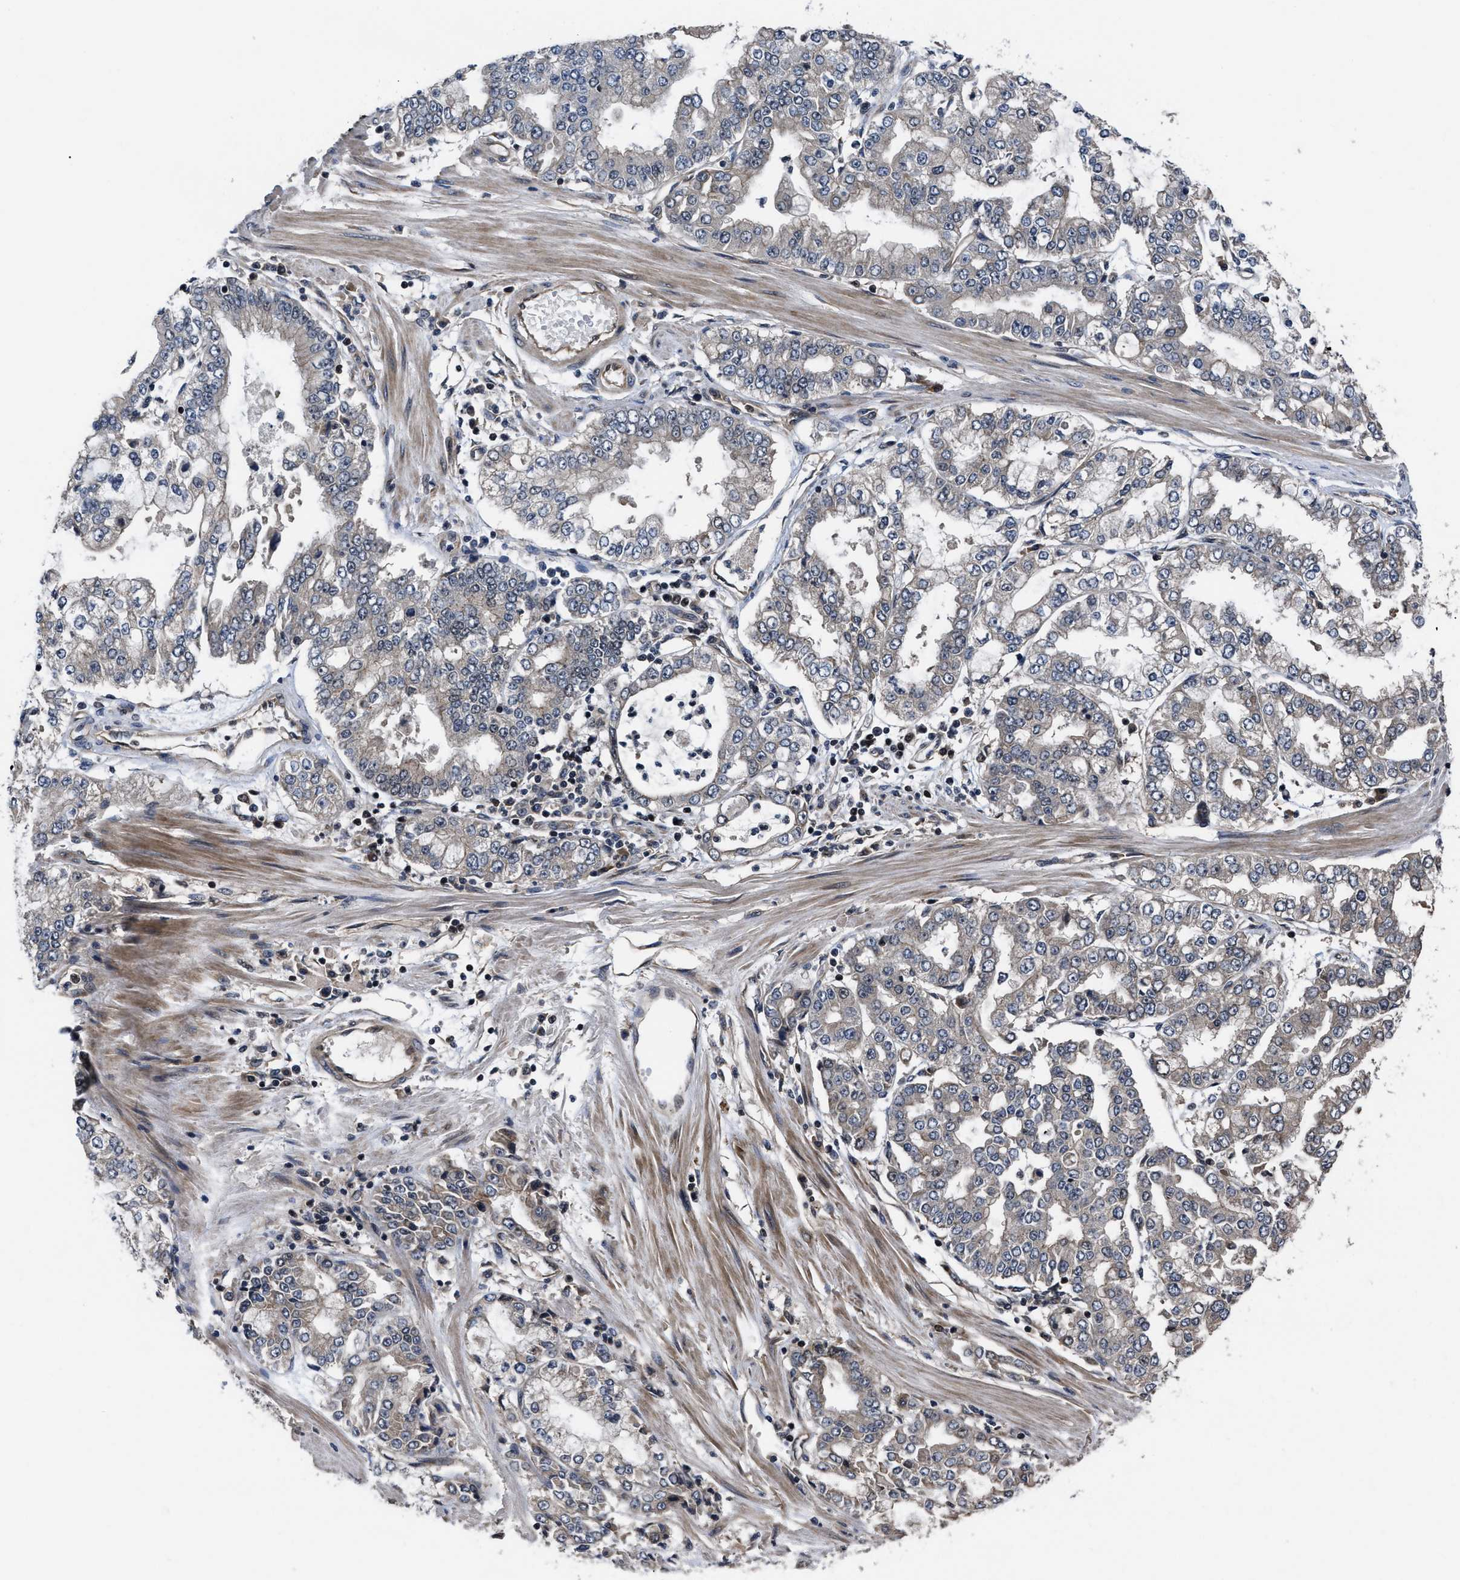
{"staining": {"intensity": "weak", "quantity": "25%-75%", "location": "cytoplasmic/membranous"}, "tissue": "stomach cancer", "cell_type": "Tumor cells", "image_type": "cancer", "snomed": [{"axis": "morphology", "description": "Adenocarcinoma, NOS"}, {"axis": "topography", "description": "Stomach"}], "caption": "A low amount of weak cytoplasmic/membranous staining is seen in approximately 25%-75% of tumor cells in adenocarcinoma (stomach) tissue.", "gene": "DNAJC14", "patient": {"sex": "male", "age": 76}}